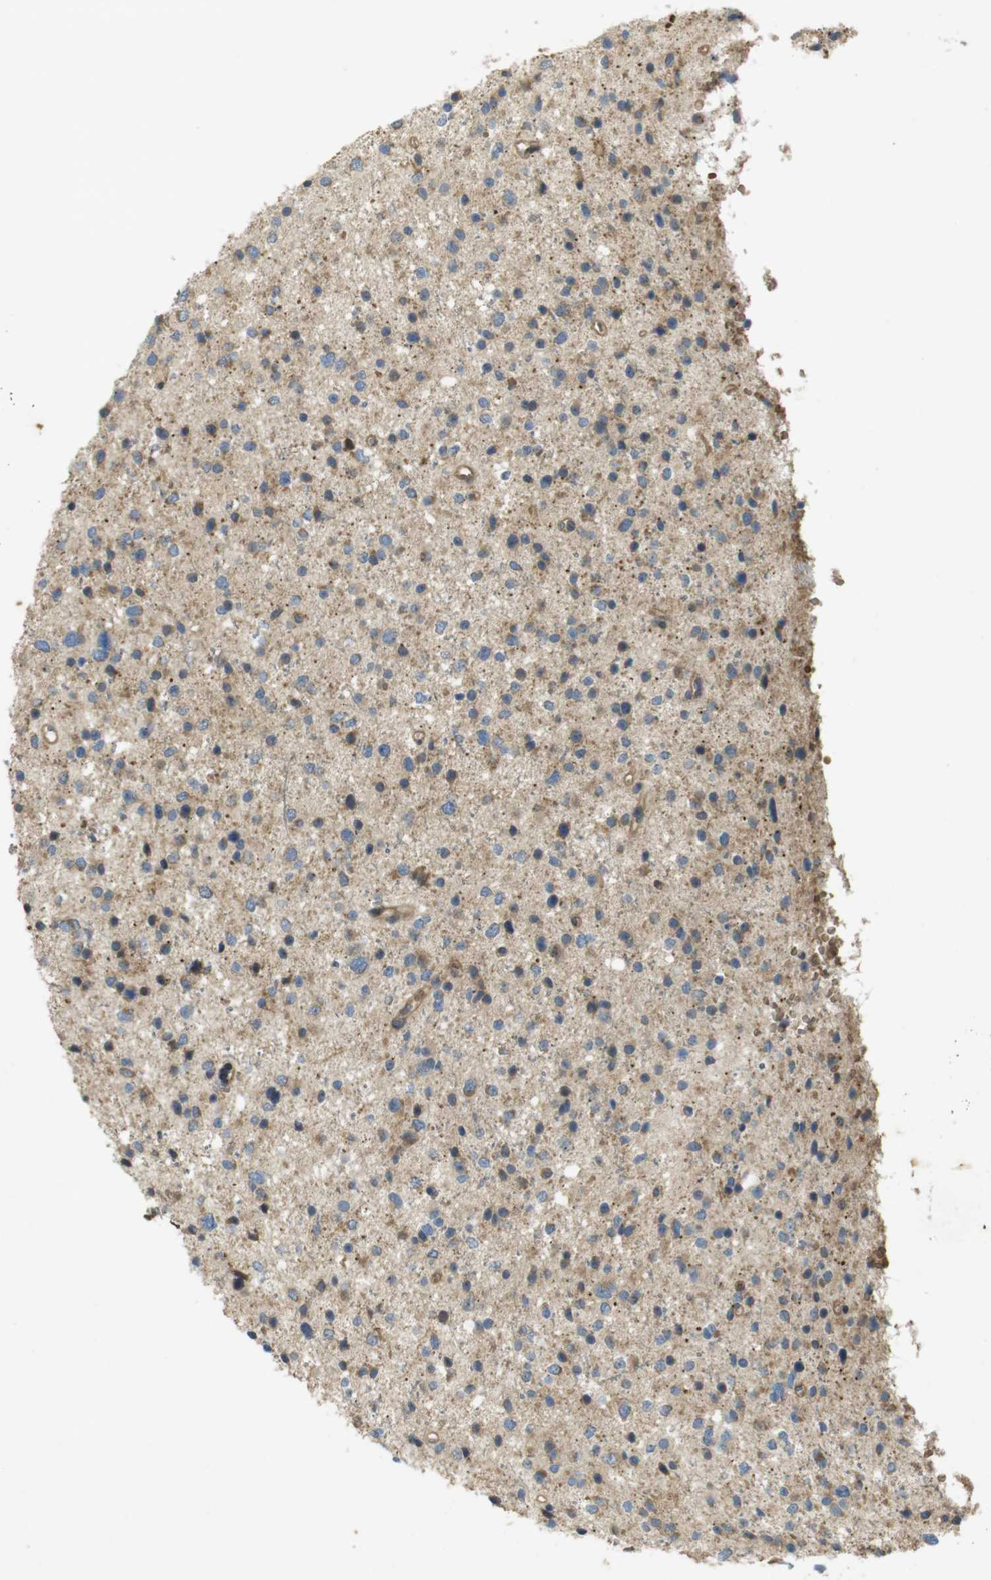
{"staining": {"intensity": "moderate", "quantity": "25%-75%", "location": "cytoplasmic/membranous"}, "tissue": "glioma", "cell_type": "Tumor cells", "image_type": "cancer", "snomed": [{"axis": "morphology", "description": "Glioma, malignant, Low grade"}, {"axis": "topography", "description": "Brain"}], "caption": "This is a micrograph of immunohistochemistry staining of glioma, which shows moderate positivity in the cytoplasmic/membranous of tumor cells.", "gene": "CLTC", "patient": {"sex": "female", "age": 37}}